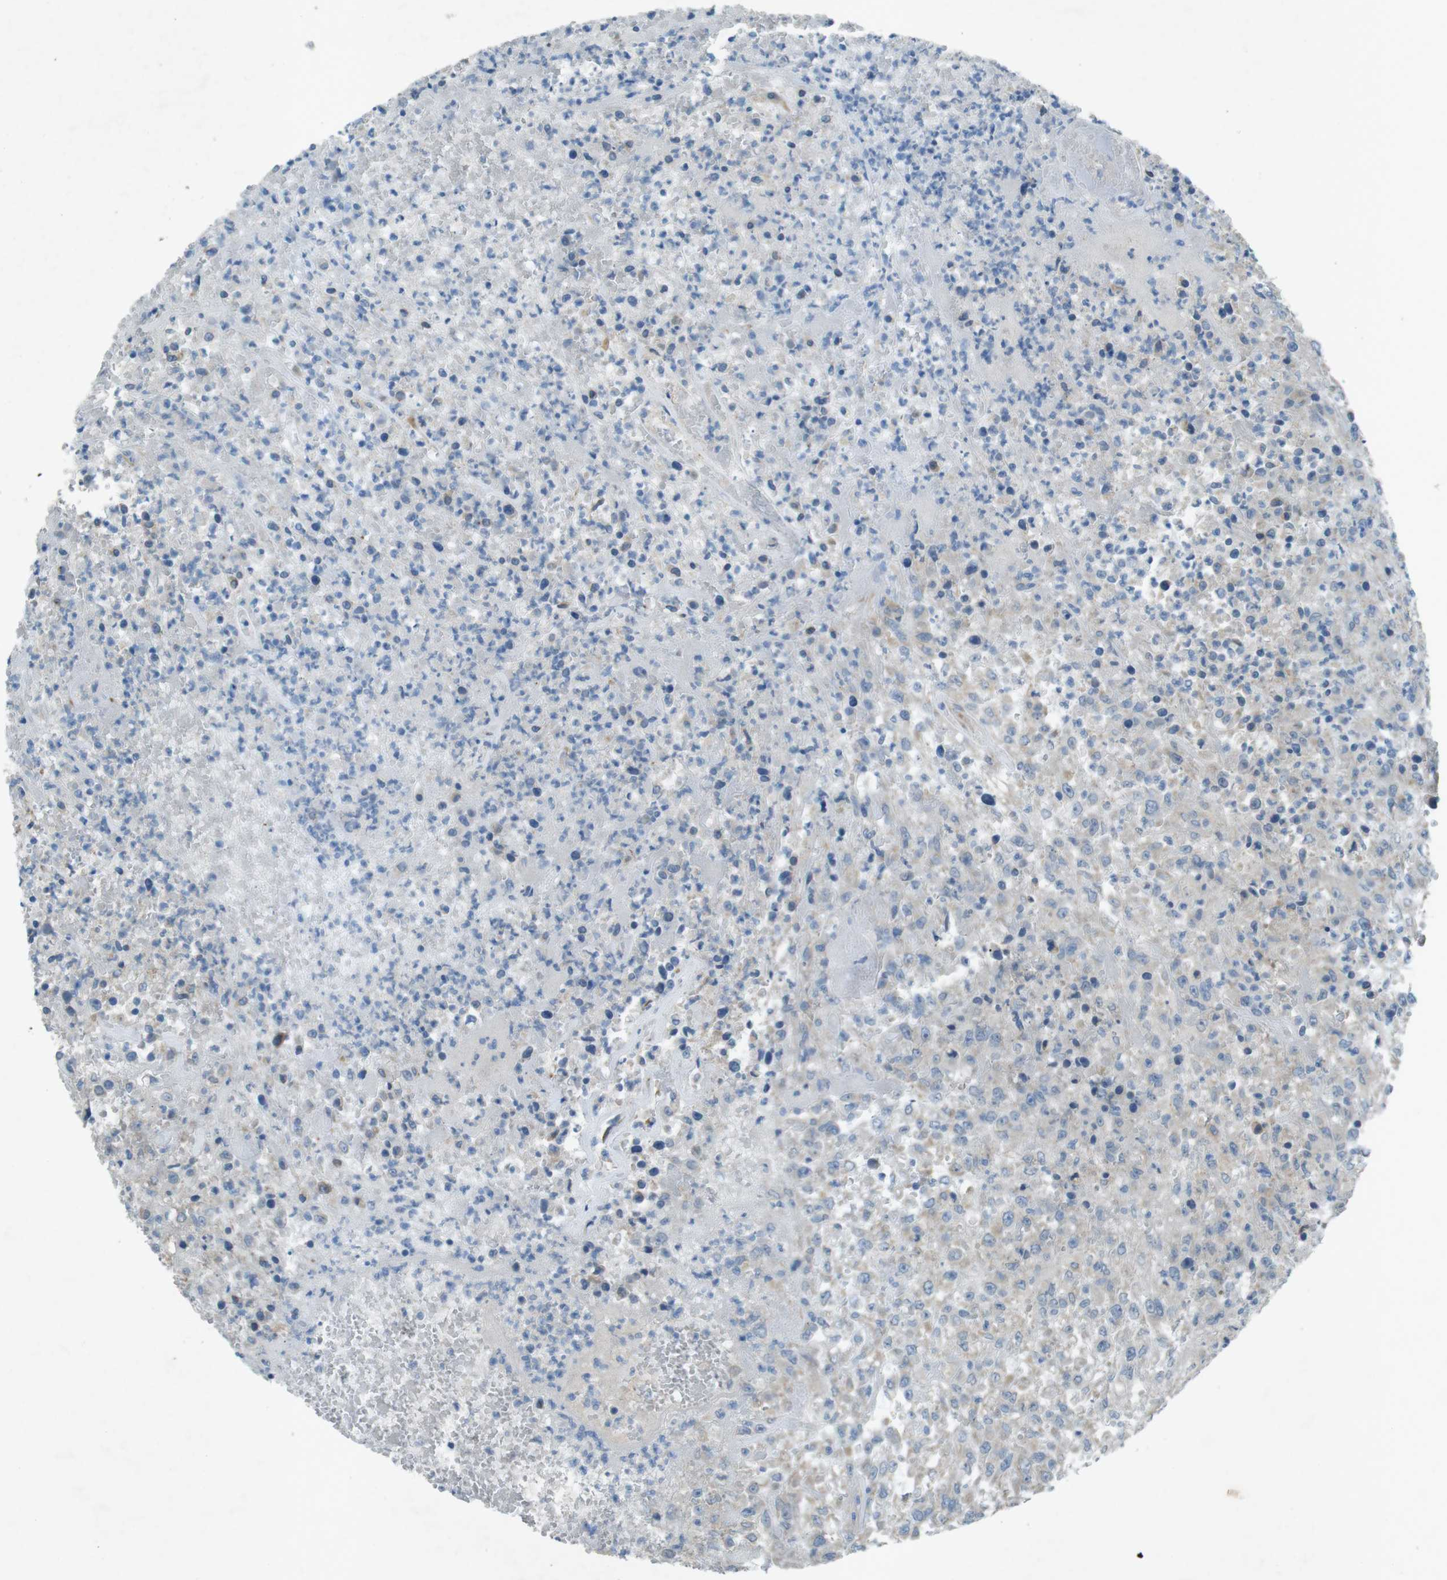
{"staining": {"intensity": "weak", "quantity": "<25%", "location": "cytoplasmic/membranous"}, "tissue": "urothelial cancer", "cell_type": "Tumor cells", "image_type": "cancer", "snomed": [{"axis": "morphology", "description": "Urothelial carcinoma, High grade"}, {"axis": "topography", "description": "Urinary bladder"}], "caption": "Tumor cells are negative for brown protein staining in urothelial cancer.", "gene": "TMEM41B", "patient": {"sex": "male", "age": 46}}